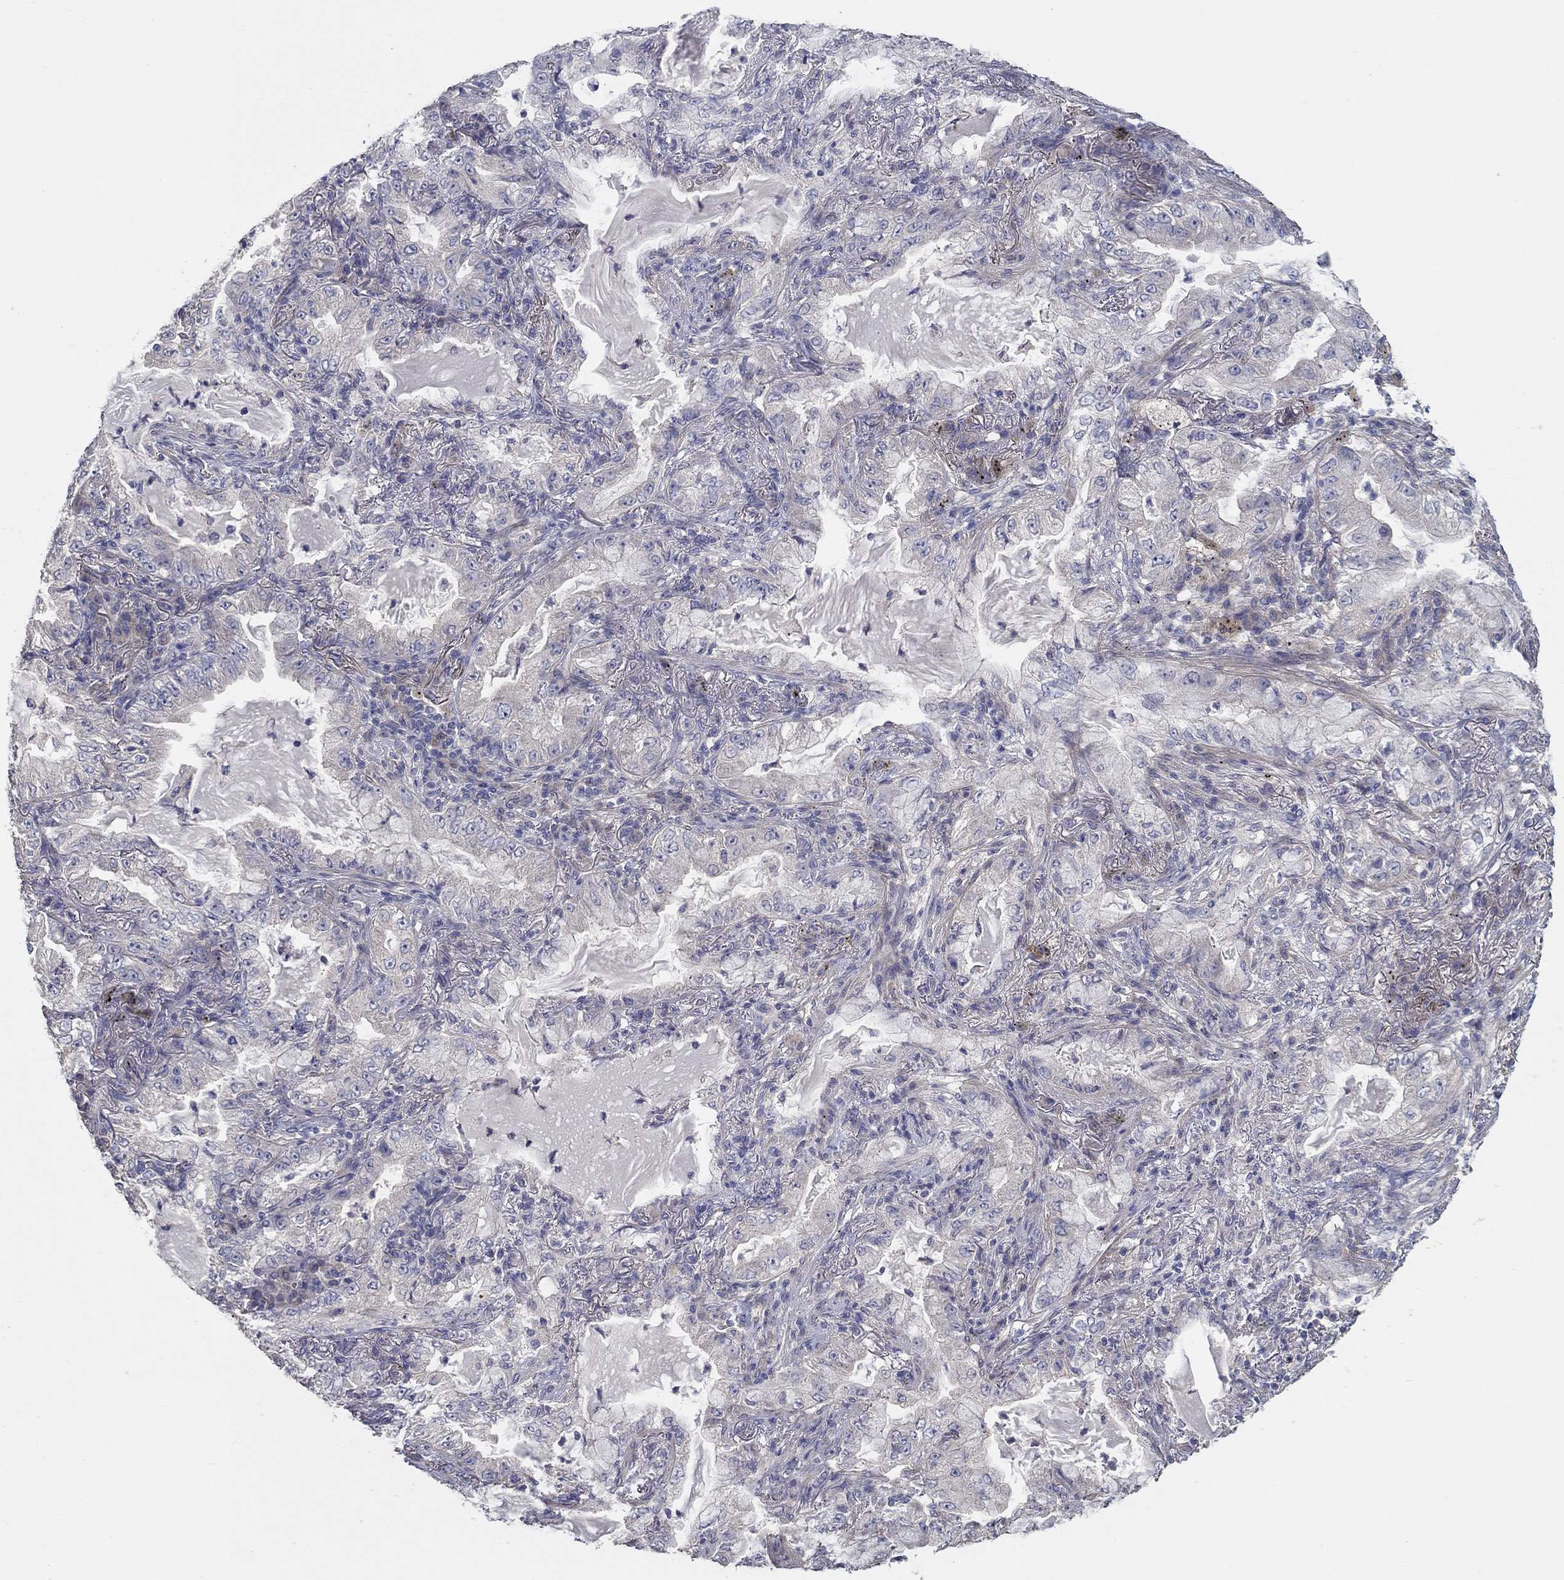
{"staining": {"intensity": "negative", "quantity": "none", "location": "none"}, "tissue": "lung cancer", "cell_type": "Tumor cells", "image_type": "cancer", "snomed": [{"axis": "morphology", "description": "Adenocarcinoma, NOS"}, {"axis": "topography", "description": "Lung"}], "caption": "A high-resolution micrograph shows immunohistochemistry staining of lung adenocarcinoma, which displays no significant positivity in tumor cells. (Brightfield microscopy of DAB IHC at high magnification).", "gene": "DOCK3", "patient": {"sex": "female", "age": 73}}